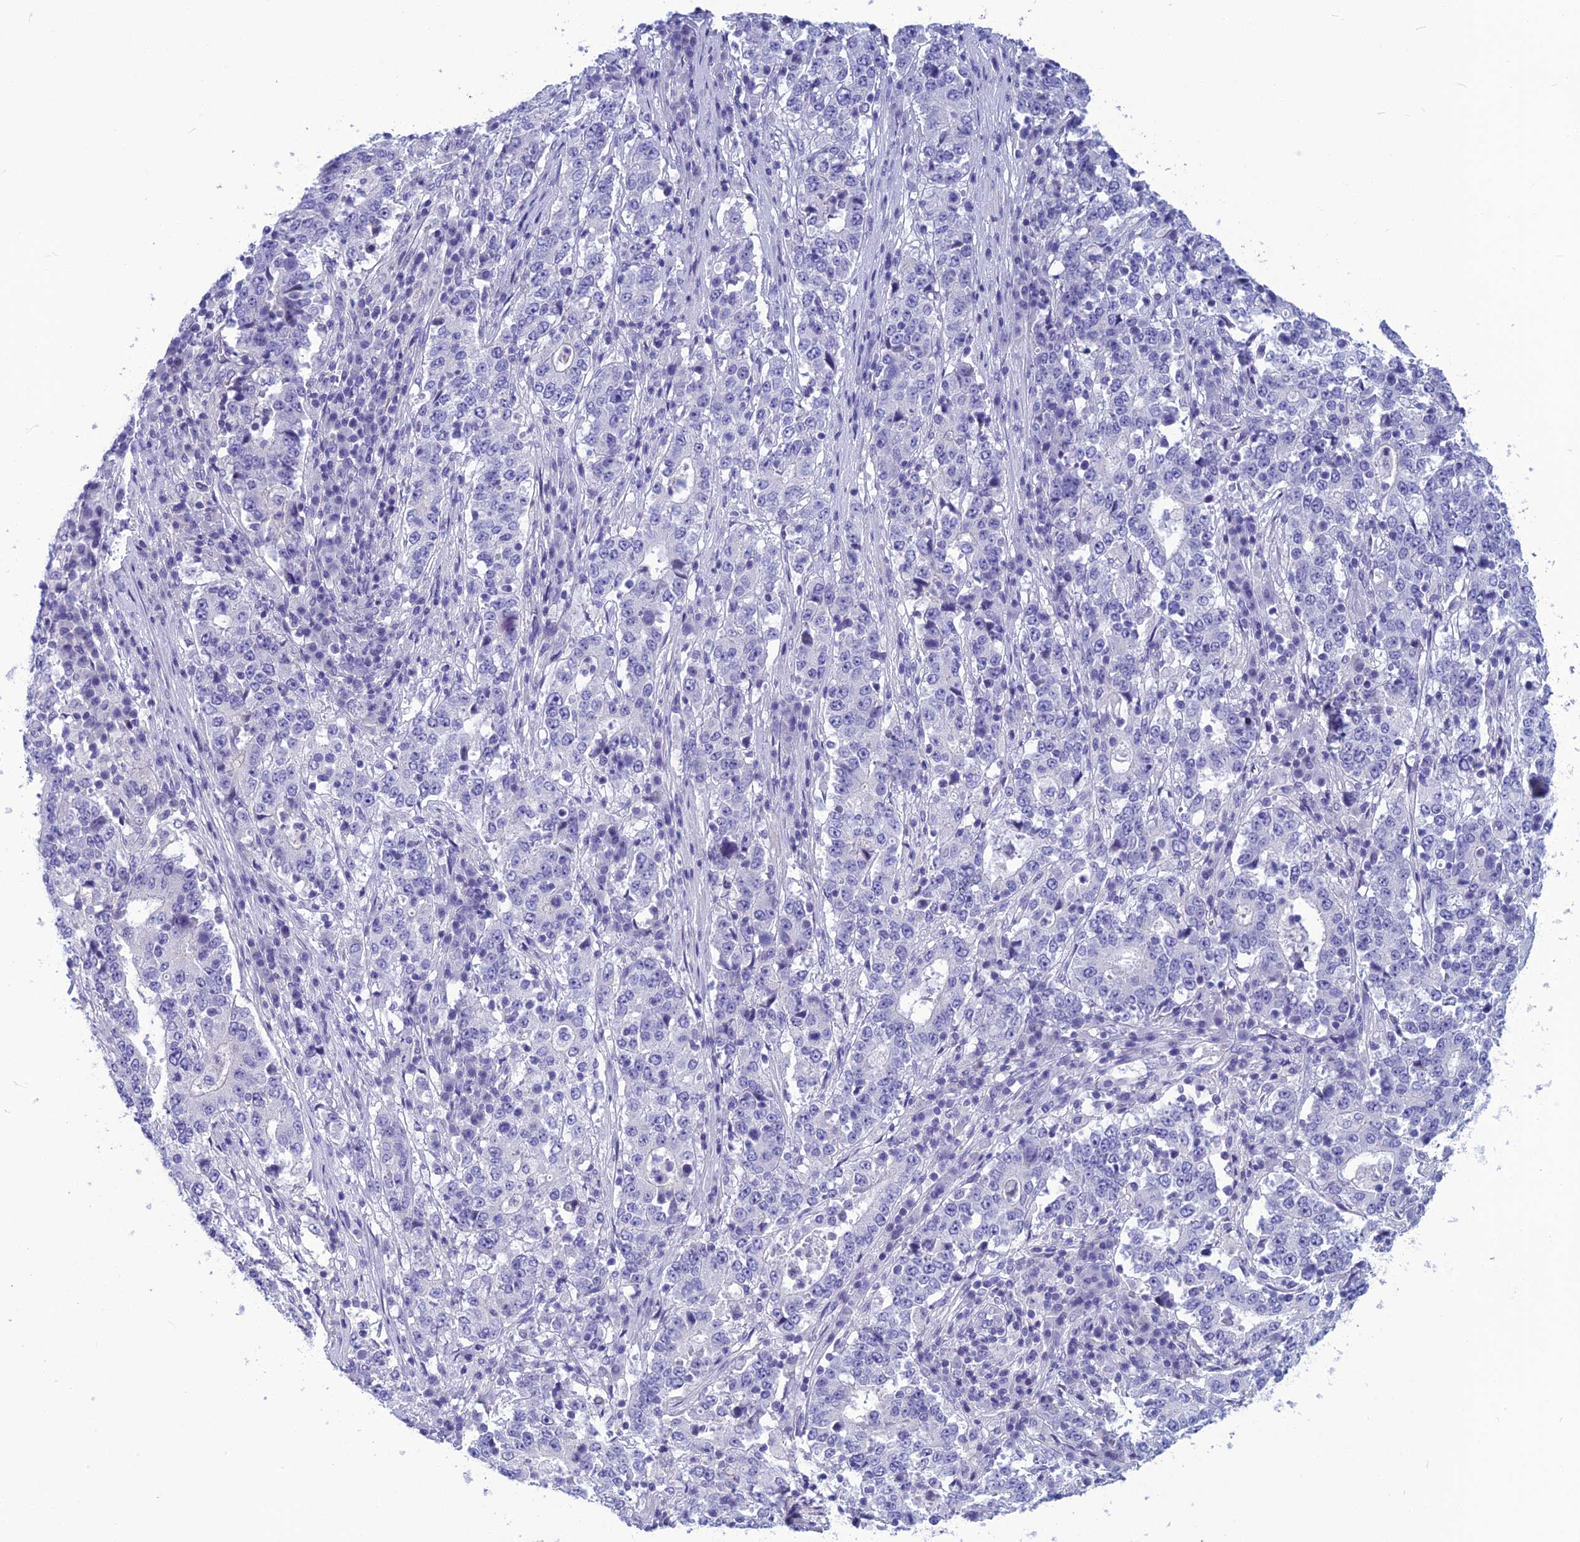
{"staining": {"intensity": "negative", "quantity": "none", "location": "none"}, "tissue": "stomach cancer", "cell_type": "Tumor cells", "image_type": "cancer", "snomed": [{"axis": "morphology", "description": "Adenocarcinoma, NOS"}, {"axis": "topography", "description": "Stomach"}], "caption": "High power microscopy image of an IHC histopathology image of stomach adenocarcinoma, revealing no significant positivity in tumor cells. (DAB immunohistochemistry (IHC) visualized using brightfield microscopy, high magnification).", "gene": "BBS2", "patient": {"sex": "male", "age": 59}}